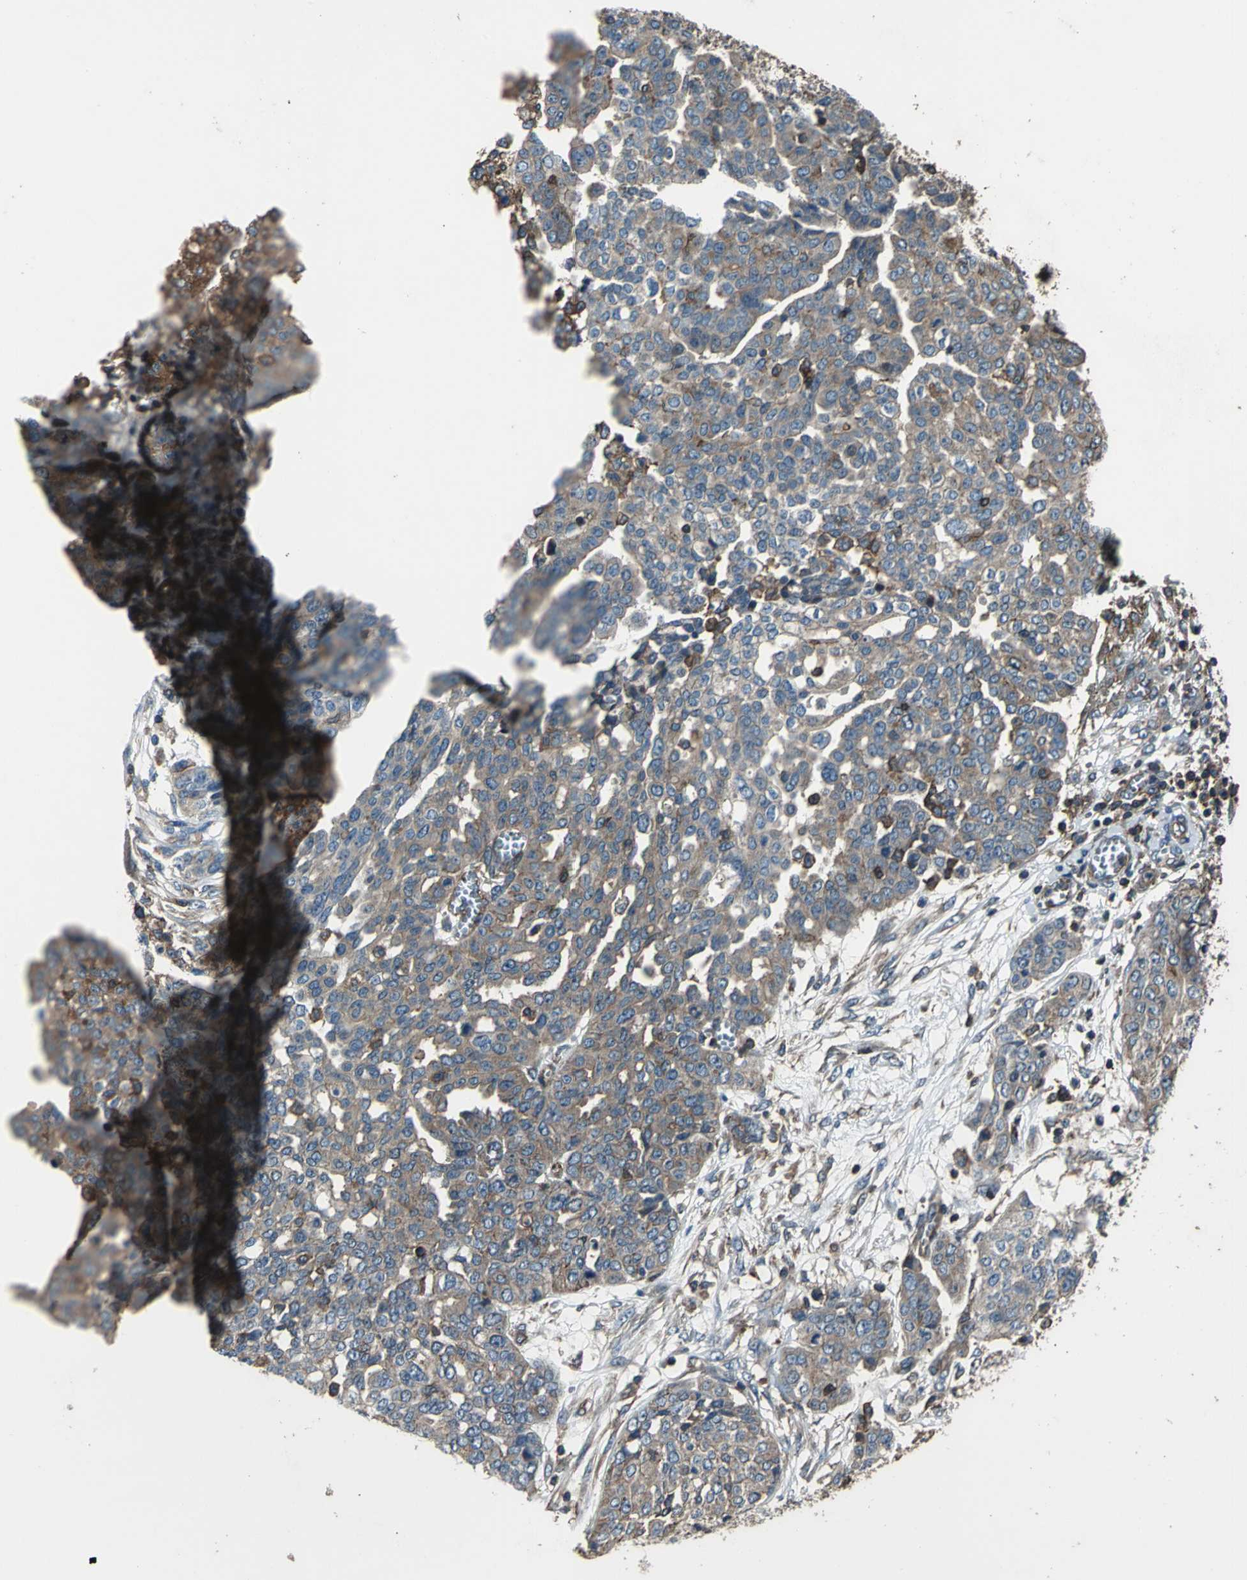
{"staining": {"intensity": "moderate", "quantity": ">75%", "location": "cytoplasmic/membranous"}, "tissue": "ovarian cancer", "cell_type": "Tumor cells", "image_type": "cancer", "snomed": [{"axis": "morphology", "description": "Cystadenocarcinoma, serous, NOS"}, {"axis": "topography", "description": "Soft tissue"}, {"axis": "topography", "description": "Ovary"}], "caption": "Tumor cells exhibit moderate cytoplasmic/membranous positivity in approximately >75% of cells in serous cystadenocarcinoma (ovarian).", "gene": "PARVA", "patient": {"sex": "female", "age": 57}}